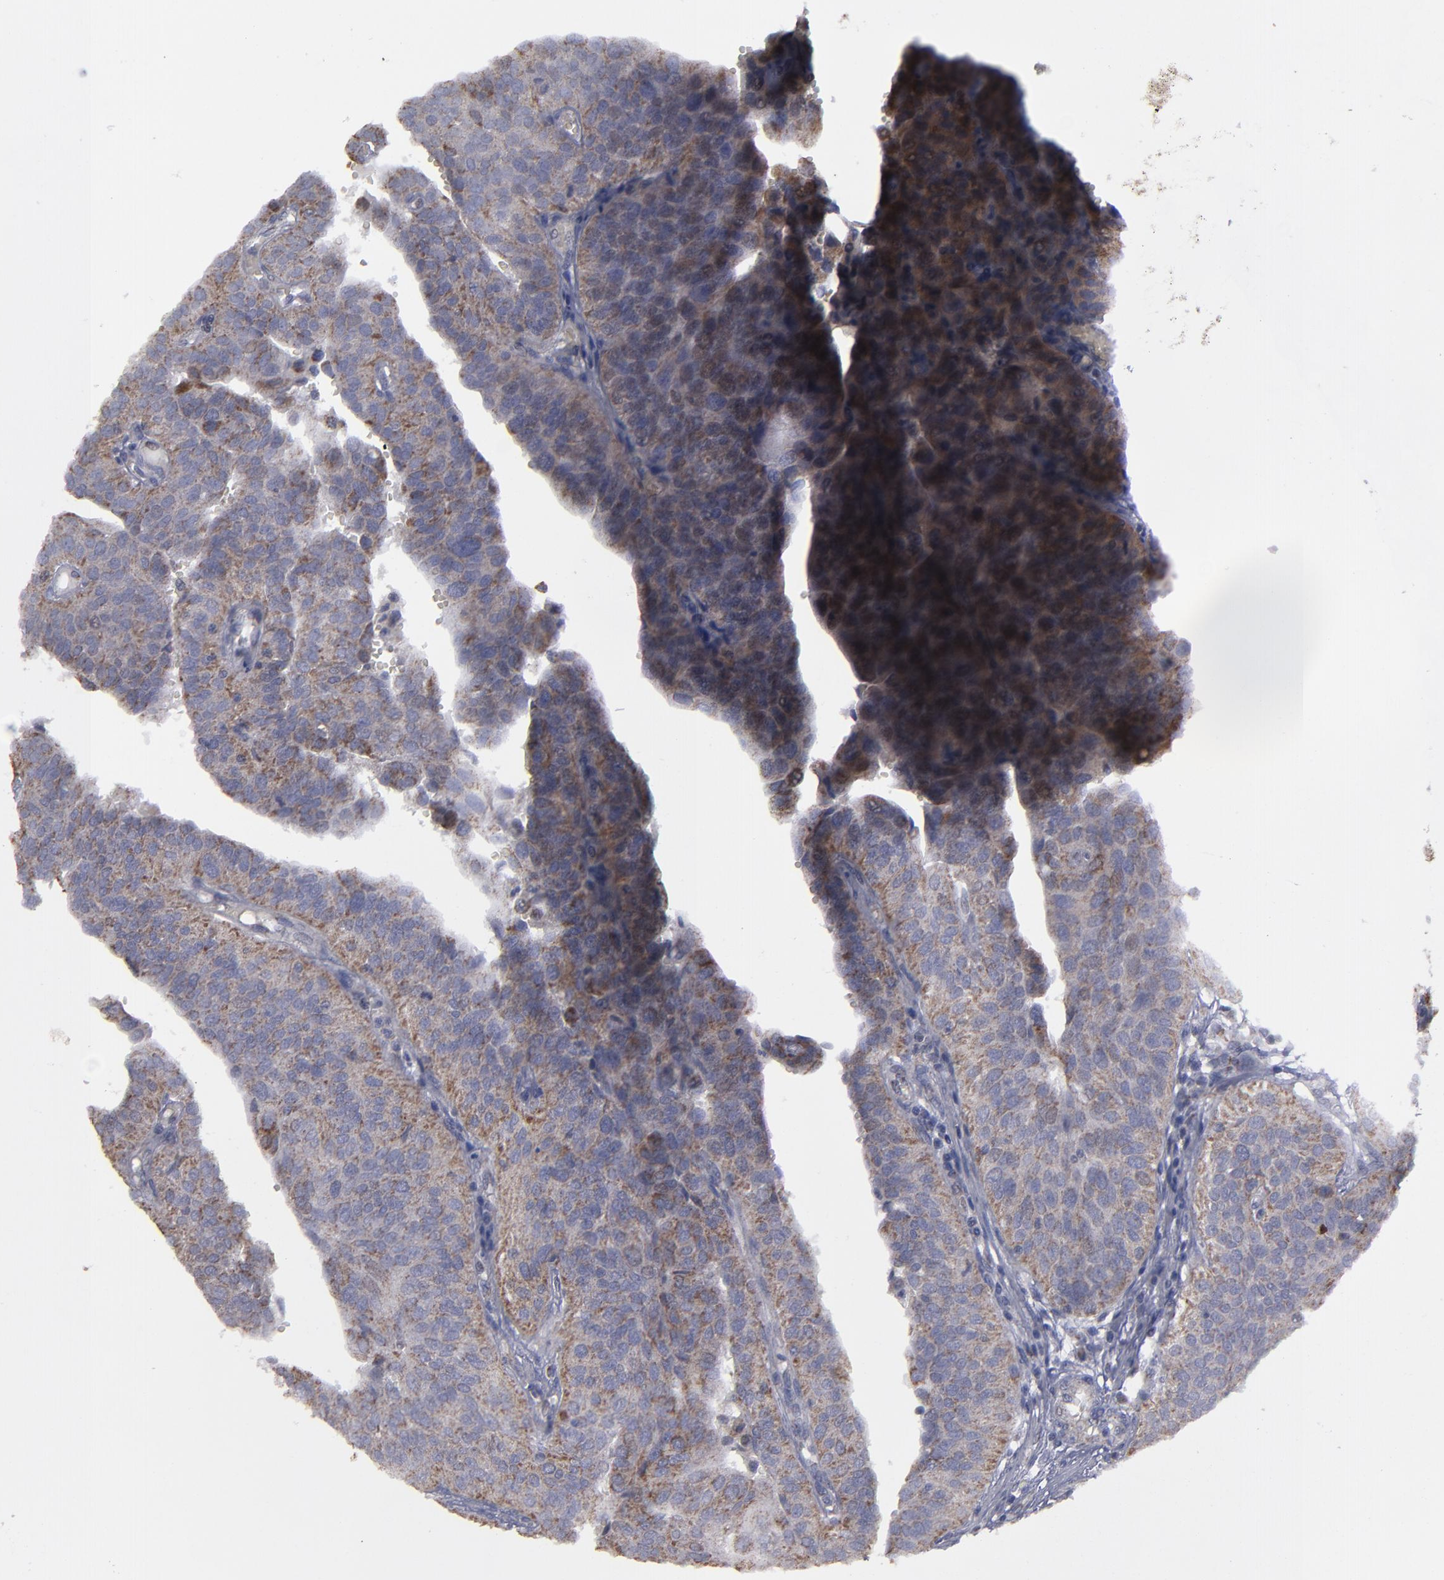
{"staining": {"intensity": "moderate", "quantity": ">75%", "location": "cytoplasmic/membranous"}, "tissue": "urothelial cancer", "cell_type": "Tumor cells", "image_type": "cancer", "snomed": [{"axis": "morphology", "description": "Urothelial carcinoma, High grade"}, {"axis": "topography", "description": "Urinary bladder"}], "caption": "The image exhibits staining of urothelial cancer, revealing moderate cytoplasmic/membranous protein staining (brown color) within tumor cells.", "gene": "MYOM2", "patient": {"sex": "male", "age": 56}}